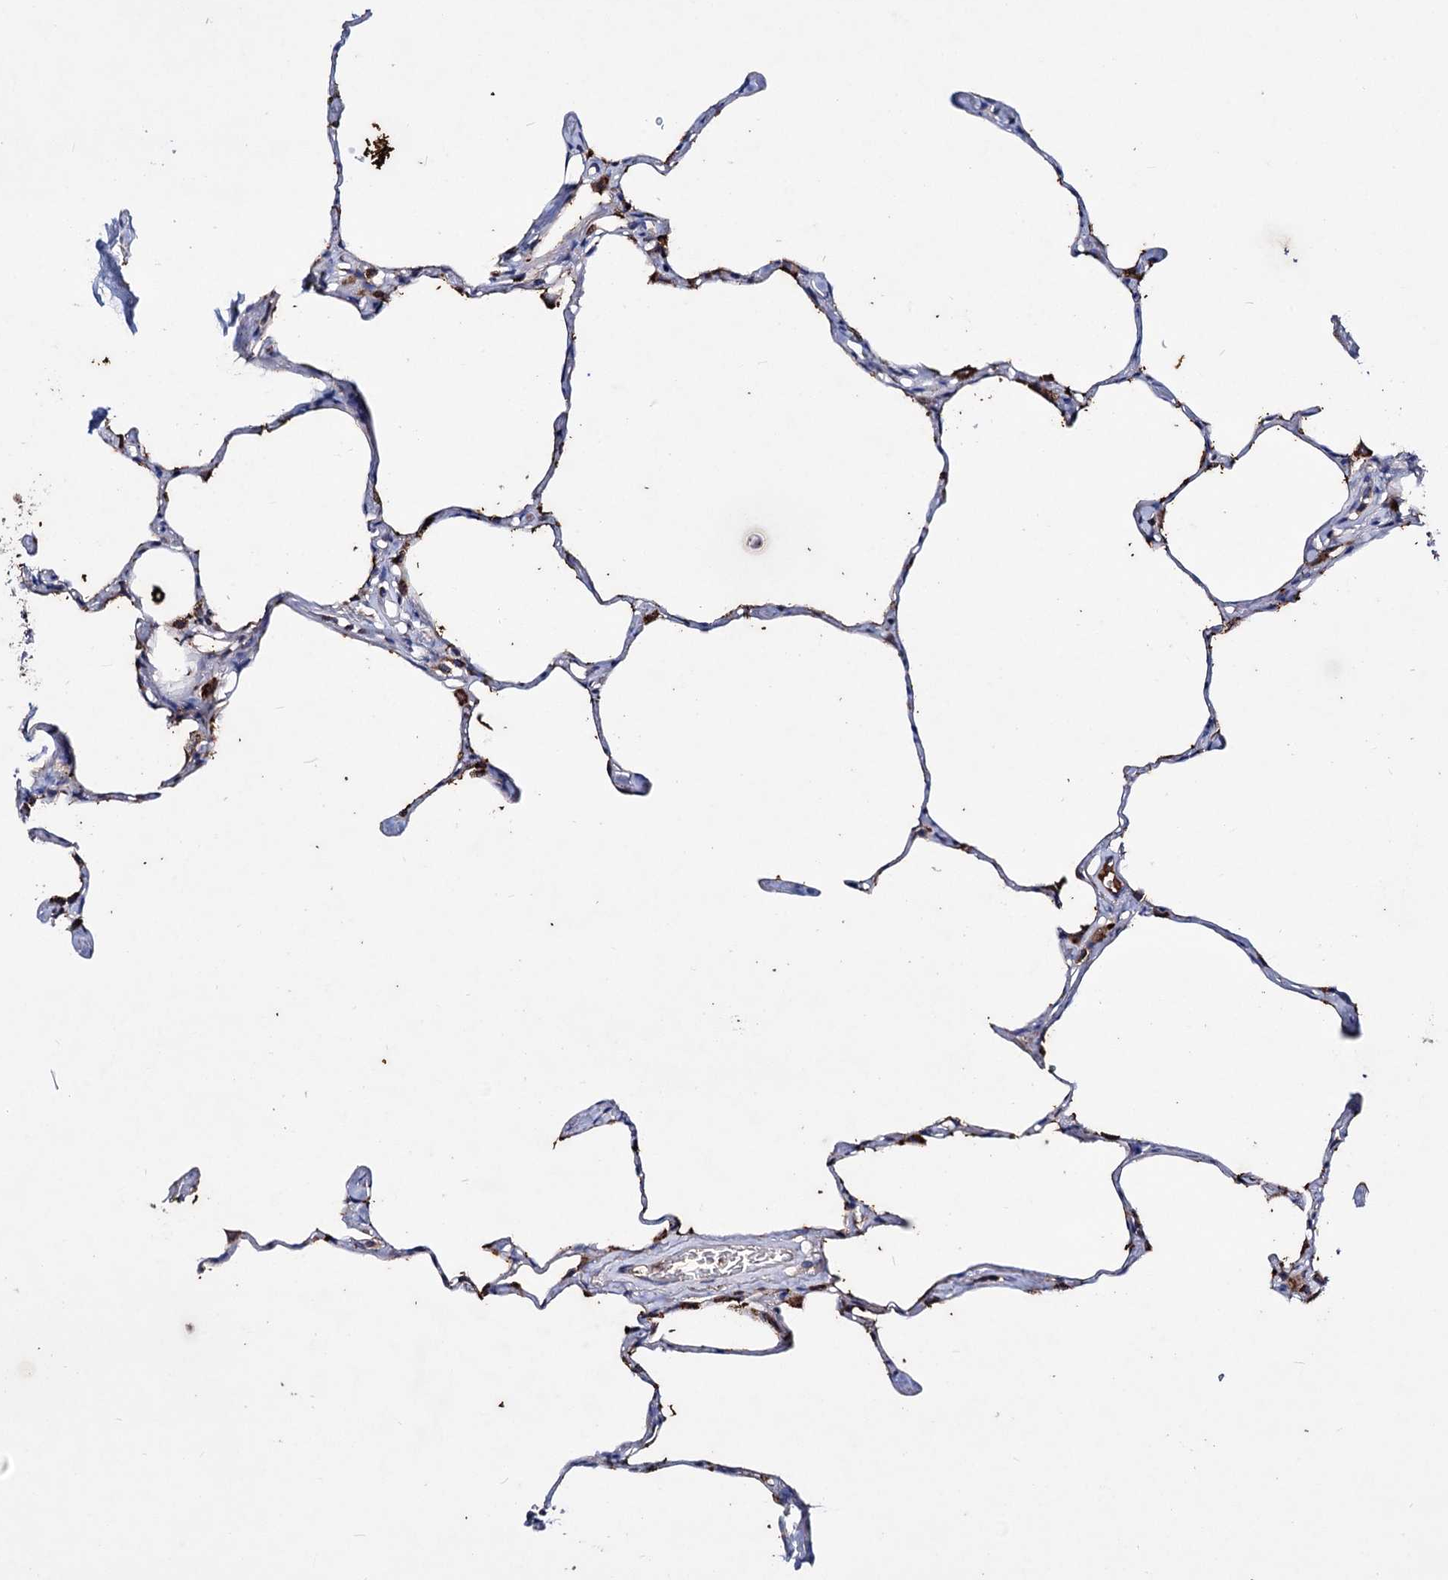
{"staining": {"intensity": "moderate", "quantity": "25%-75%", "location": "cytoplasmic/membranous"}, "tissue": "lung", "cell_type": "Alveolar cells", "image_type": "normal", "snomed": [{"axis": "morphology", "description": "Normal tissue, NOS"}, {"axis": "topography", "description": "Lung"}], "caption": "Moderate cytoplasmic/membranous expression for a protein is present in about 25%-75% of alveolar cells of unremarkable lung using immunohistochemistry.", "gene": "CLPB", "patient": {"sex": "male", "age": 65}}